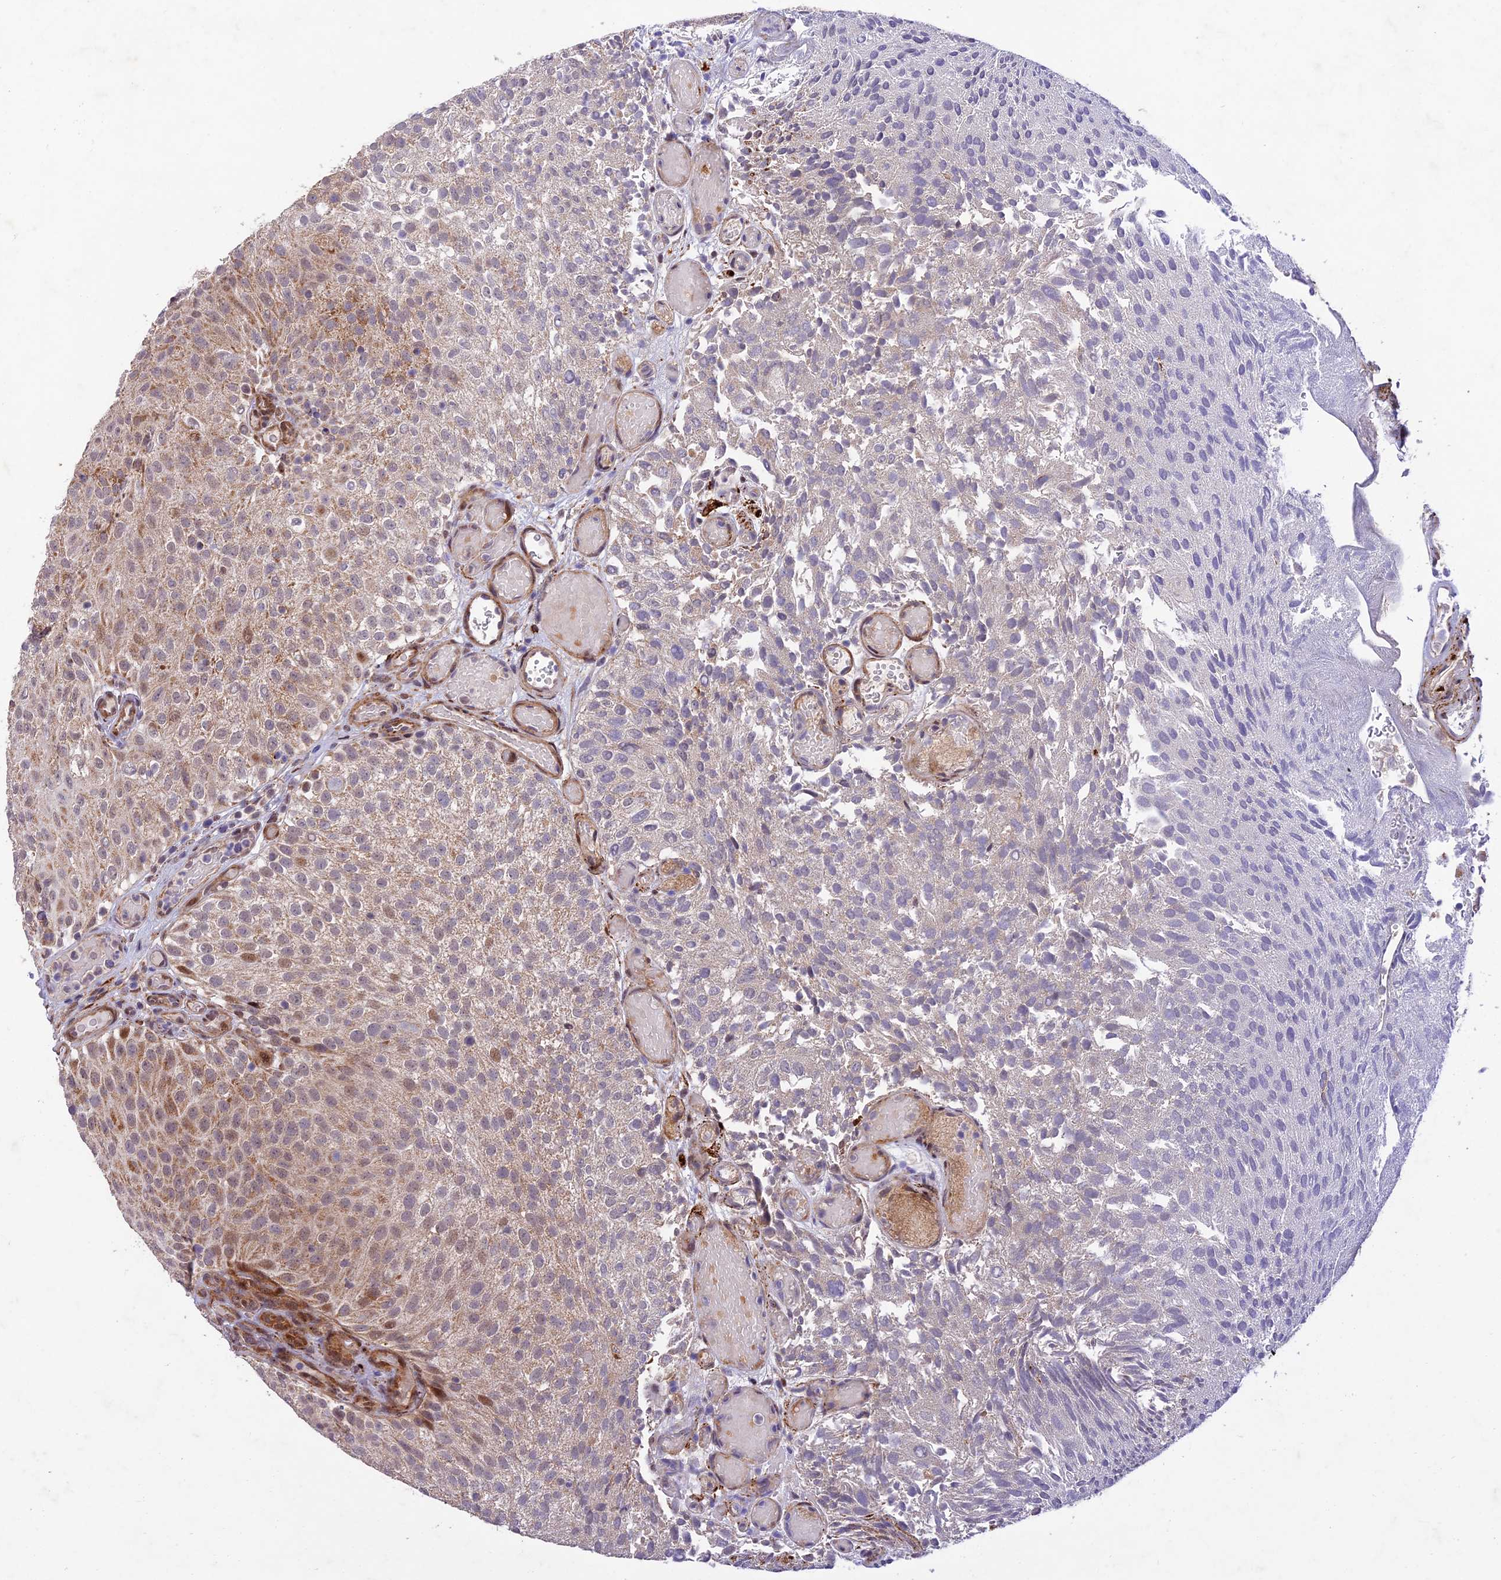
{"staining": {"intensity": "moderate", "quantity": "25%-75%", "location": "cytoplasmic/membranous,nuclear"}, "tissue": "urothelial cancer", "cell_type": "Tumor cells", "image_type": "cancer", "snomed": [{"axis": "morphology", "description": "Urothelial carcinoma, Low grade"}, {"axis": "topography", "description": "Urinary bladder"}], "caption": "Low-grade urothelial carcinoma stained with immunohistochemistry displays moderate cytoplasmic/membranous and nuclear expression in approximately 25%-75% of tumor cells.", "gene": "WDR55", "patient": {"sex": "male", "age": 78}}